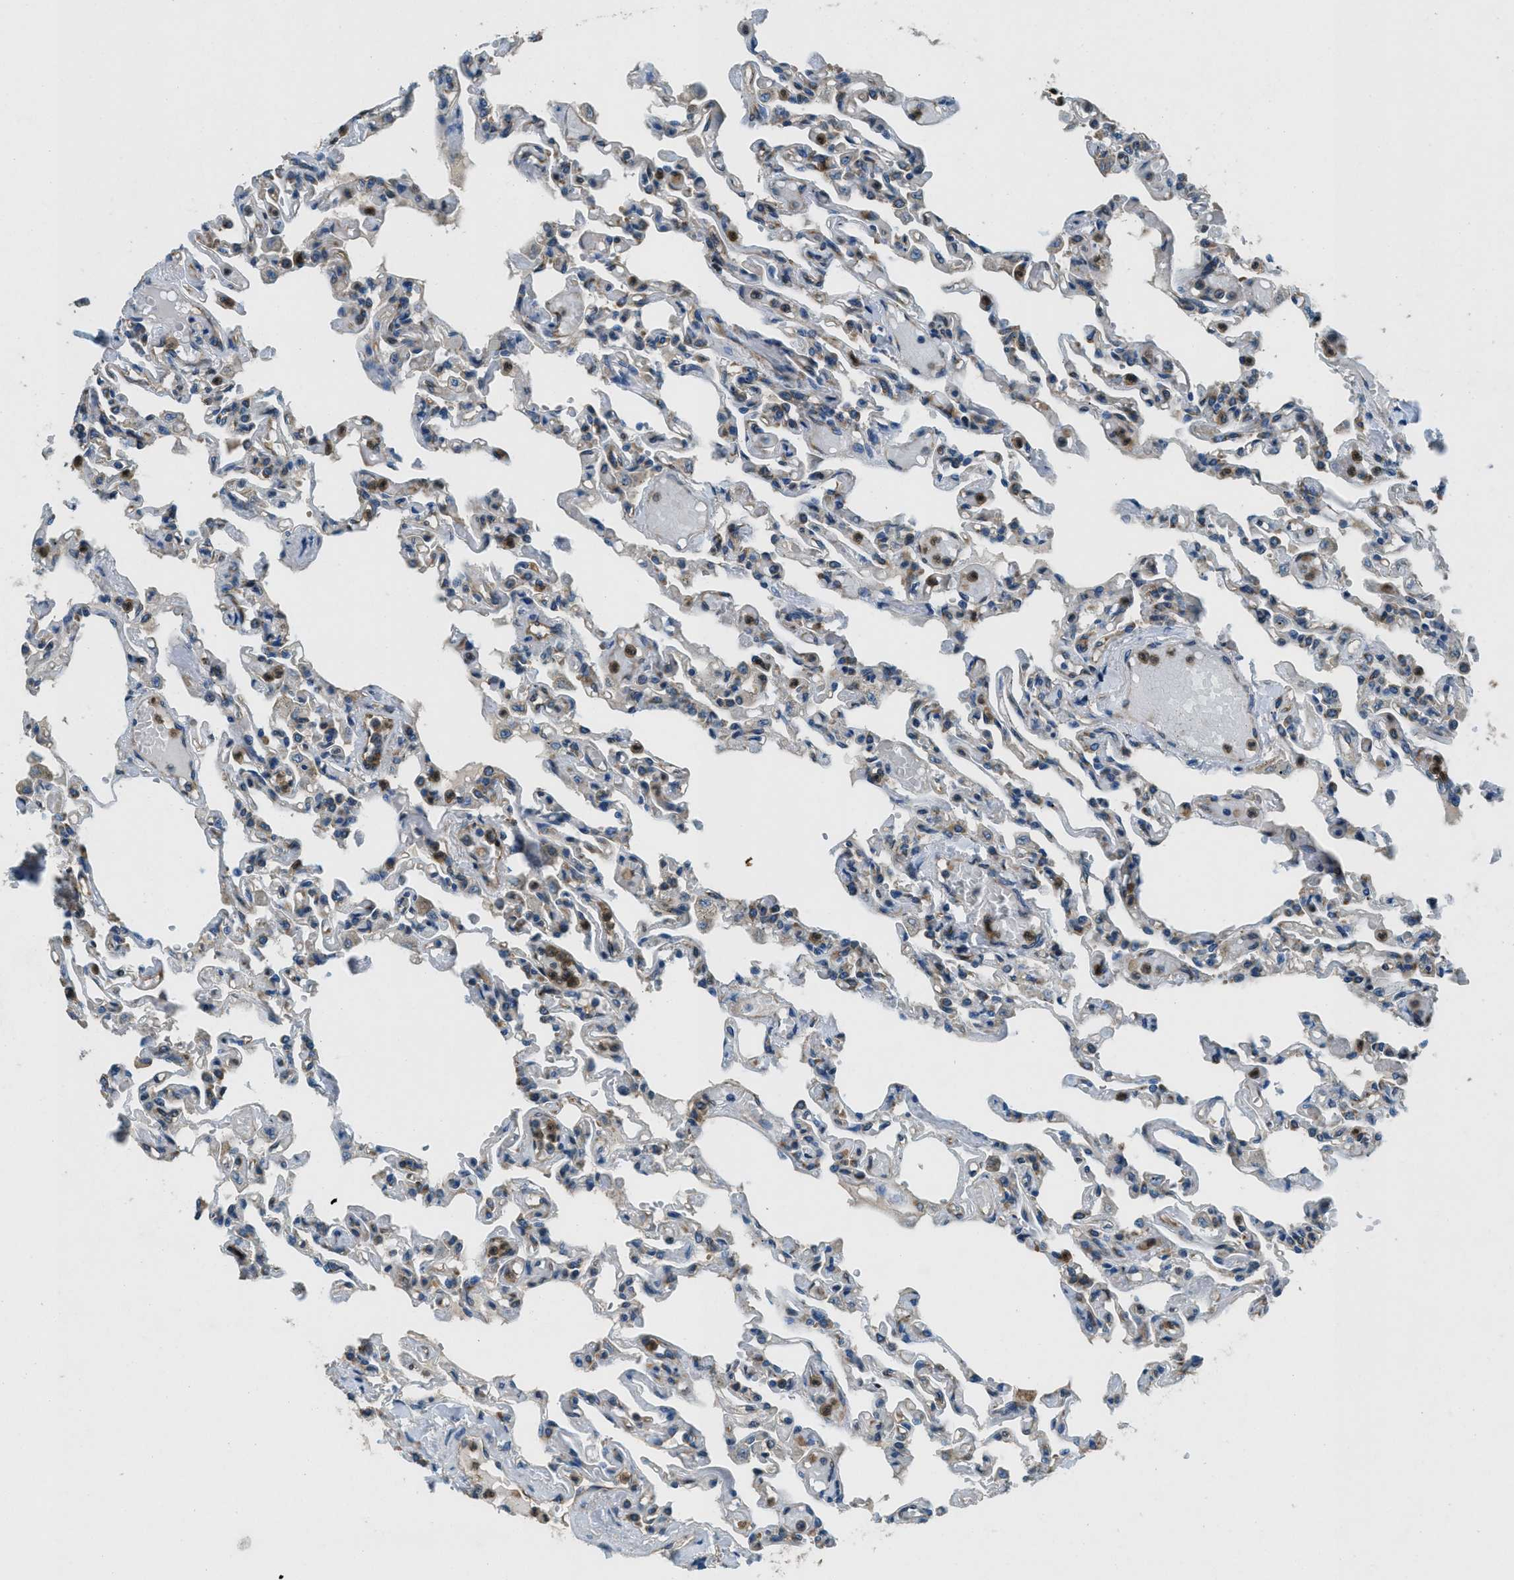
{"staining": {"intensity": "weak", "quantity": "<25%", "location": "cytoplasmic/membranous"}, "tissue": "lung", "cell_type": "Alveolar cells", "image_type": "normal", "snomed": [{"axis": "morphology", "description": "Normal tissue, NOS"}, {"axis": "topography", "description": "Lung"}], "caption": "Lung was stained to show a protein in brown. There is no significant positivity in alveolar cells. (Stains: DAB (3,3'-diaminobenzidine) immunohistochemistry (IHC) with hematoxylin counter stain, Microscopy: brightfield microscopy at high magnification).", "gene": "GIMAP8", "patient": {"sex": "male", "age": 21}}